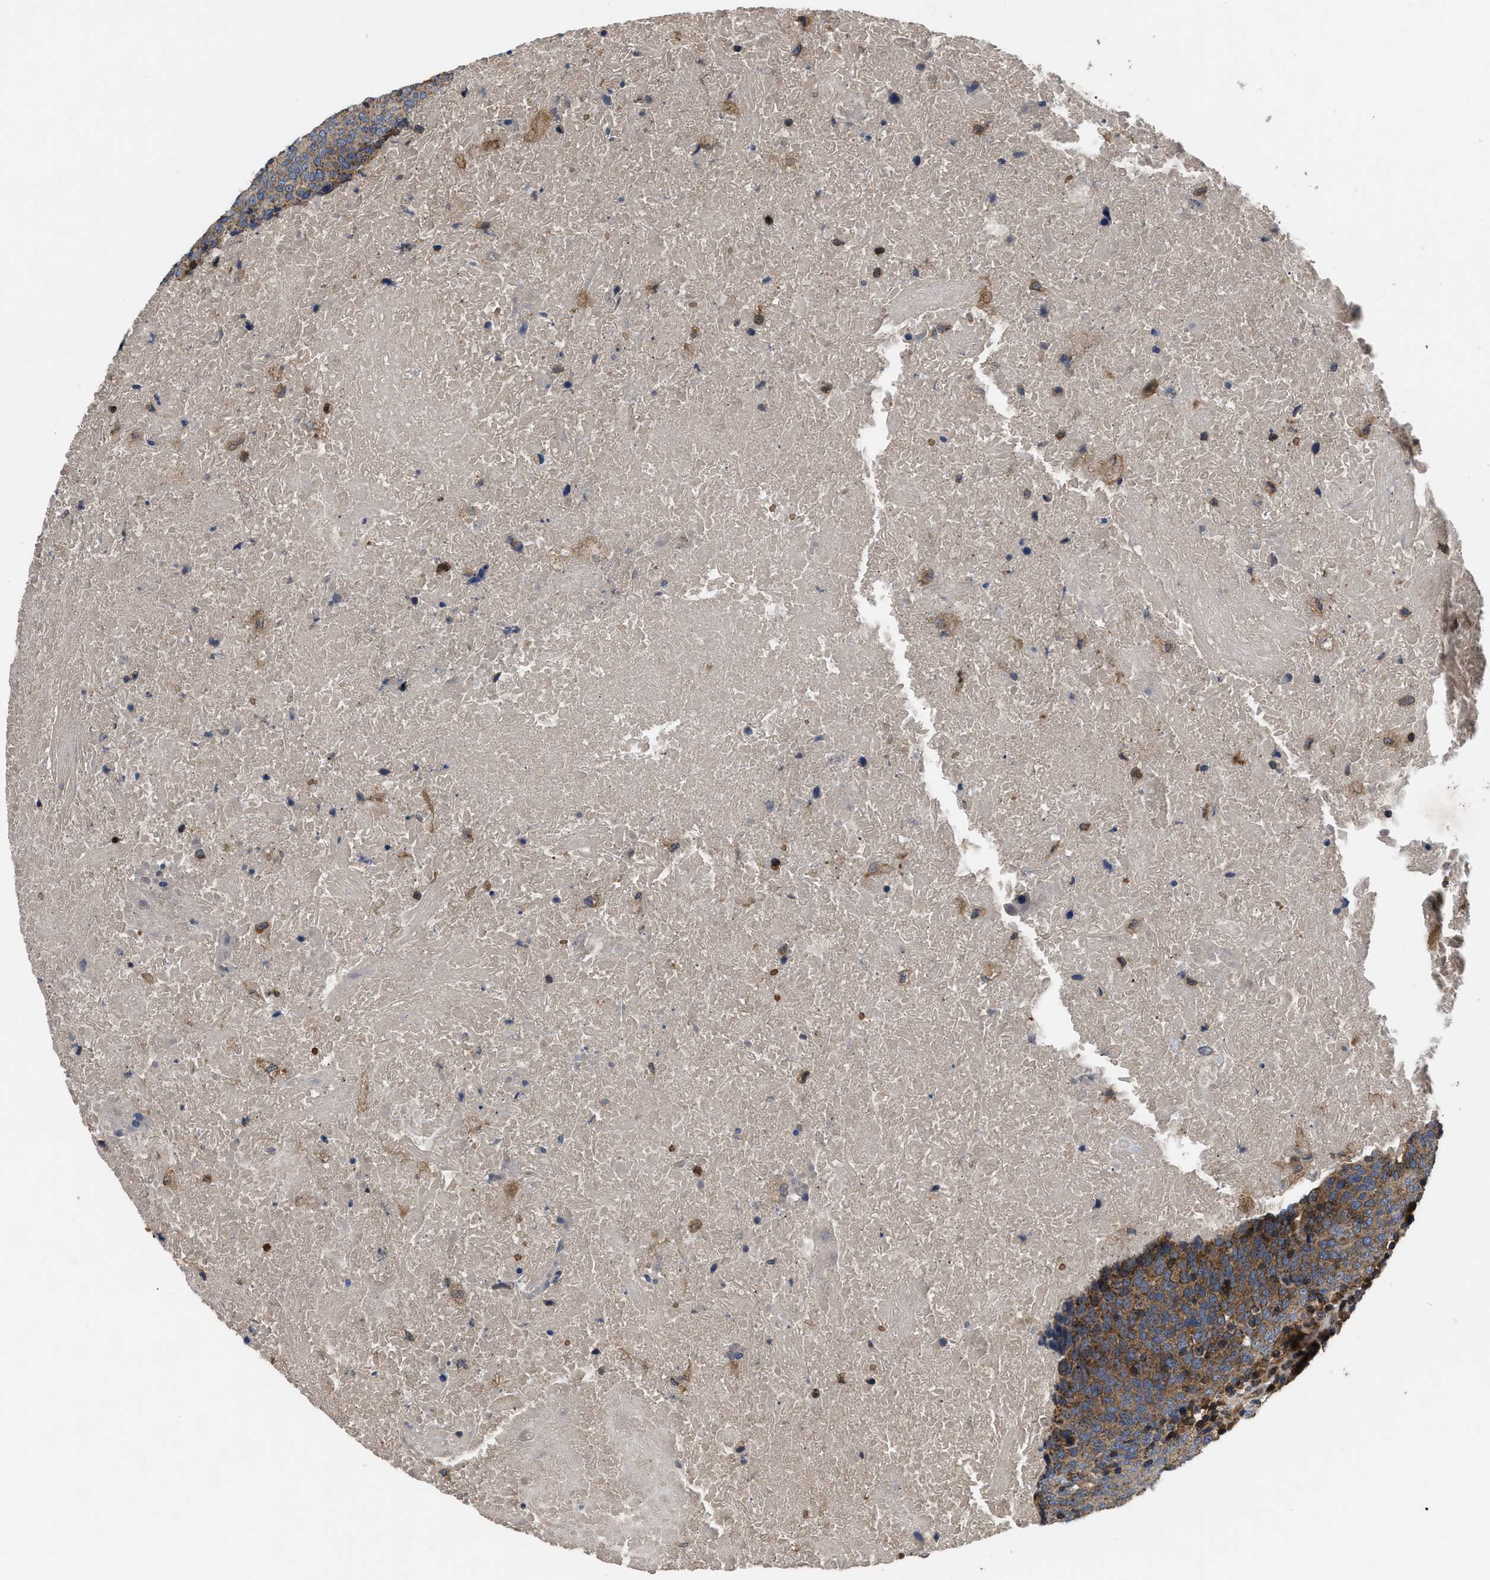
{"staining": {"intensity": "moderate", "quantity": ">75%", "location": "cytoplasmic/membranous"}, "tissue": "head and neck cancer", "cell_type": "Tumor cells", "image_type": "cancer", "snomed": [{"axis": "morphology", "description": "Squamous cell carcinoma, NOS"}, {"axis": "morphology", "description": "Squamous cell carcinoma, metastatic, NOS"}, {"axis": "topography", "description": "Lymph node"}, {"axis": "topography", "description": "Head-Neck"}], "caption": "Immunohistochemical staining of head and neck cancer (metastatic squamous cell carcinoma) displays moderate cytoplasmic/membranous protein expression in approximately >75% of tumor cells.", "gene": "YBEY", "patient": {"sex": "male", "age": 62}}